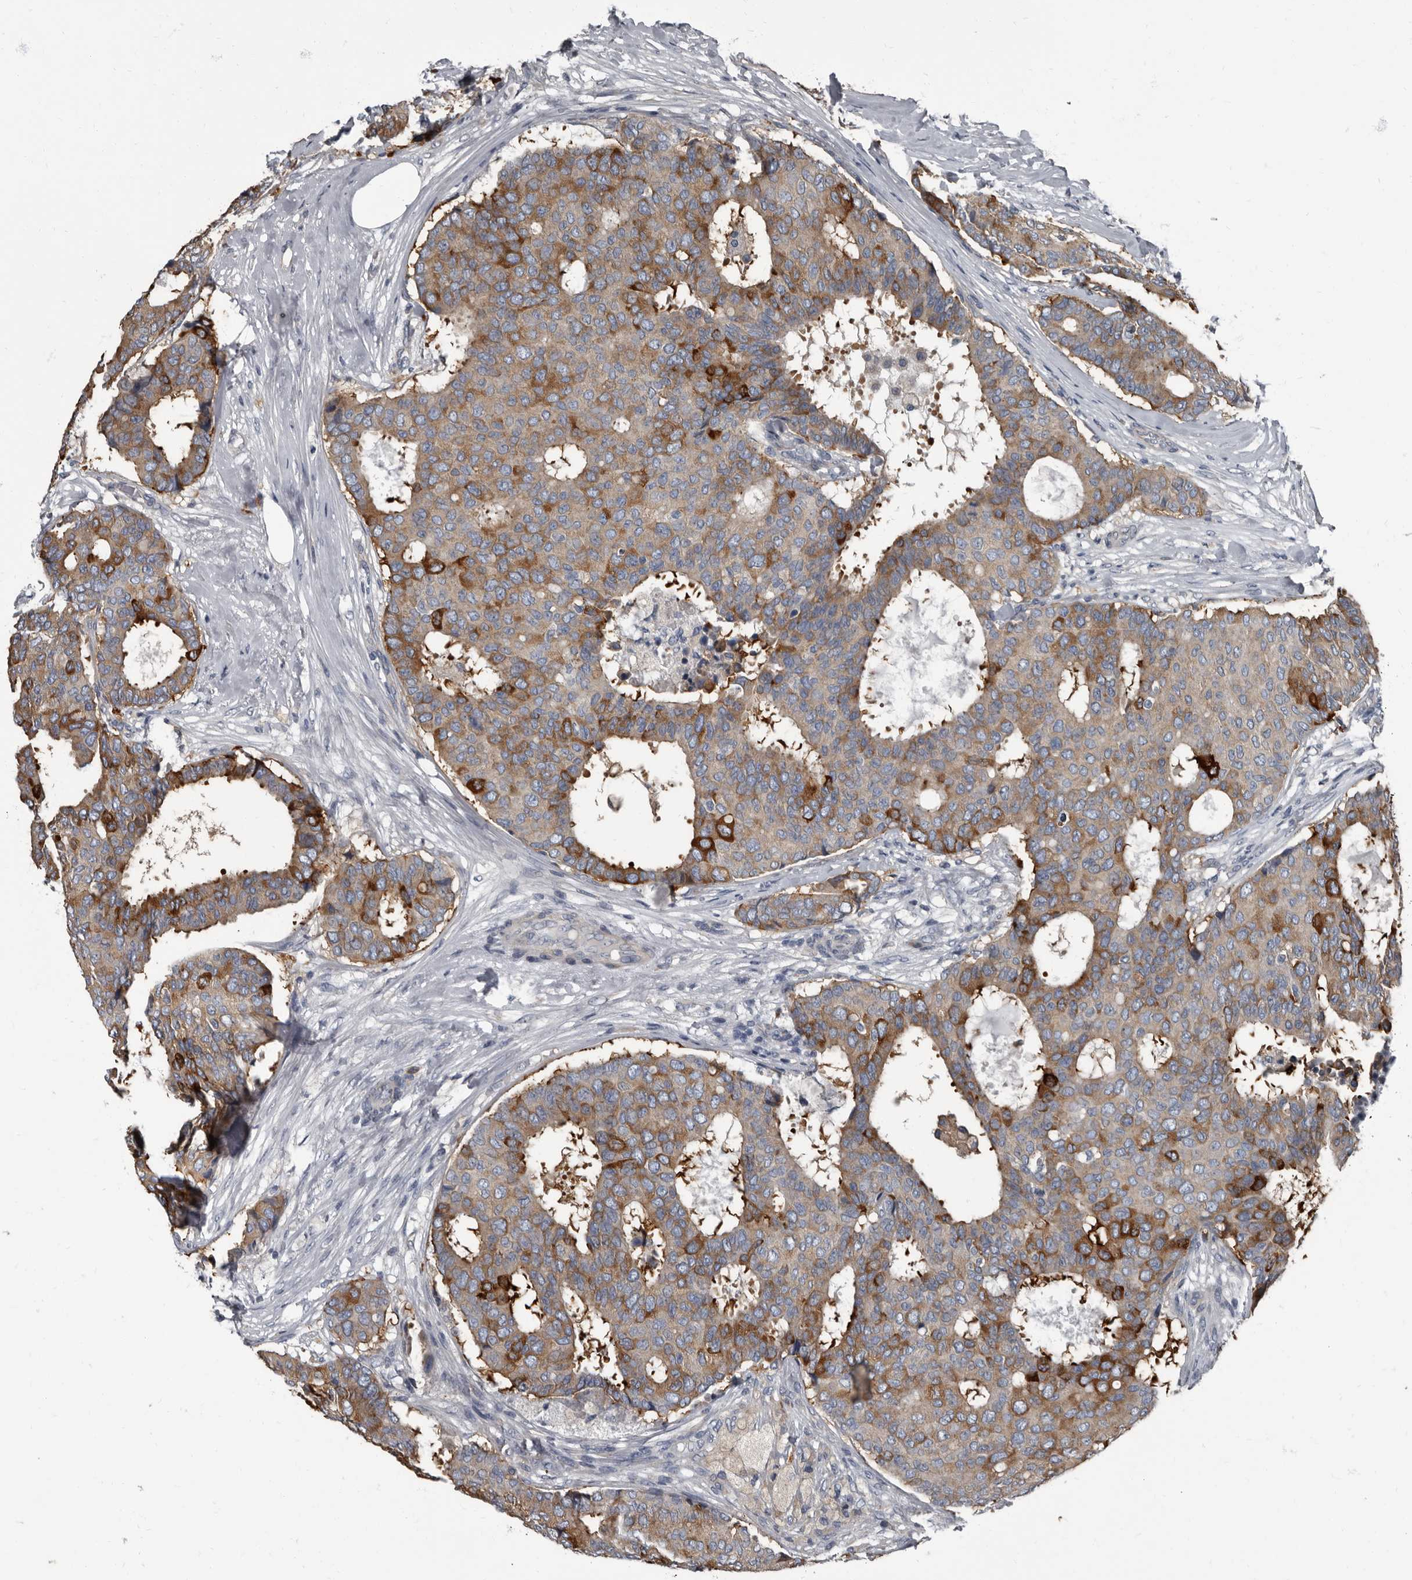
{"staining": {"intensity": "strong", "quantity": "25%-75%", "location": "cytoplasmic/membranous"}, "tissue": "breast cancer", "cell_type": "Tumor cells", "image_type": "cancer", "snomed": [{"axis": "morphology", "description": "Duct carcinoma"}, {"axis": "topography", "description": "Breast"}], "caption": "Immunohistochemical staining of human infiltrating ductal carcinoma (breast) displays high levels of strong cytoplasmic/membranous staining in approximately 25%-75% of tumor cells. The staining is performed using DAB brown chromogen to label protein expression. The nuclei are counter-stained blue using hematoxylin.", "gene": "TPD52L1", "patient": {"sex": "female", "age": 75}}